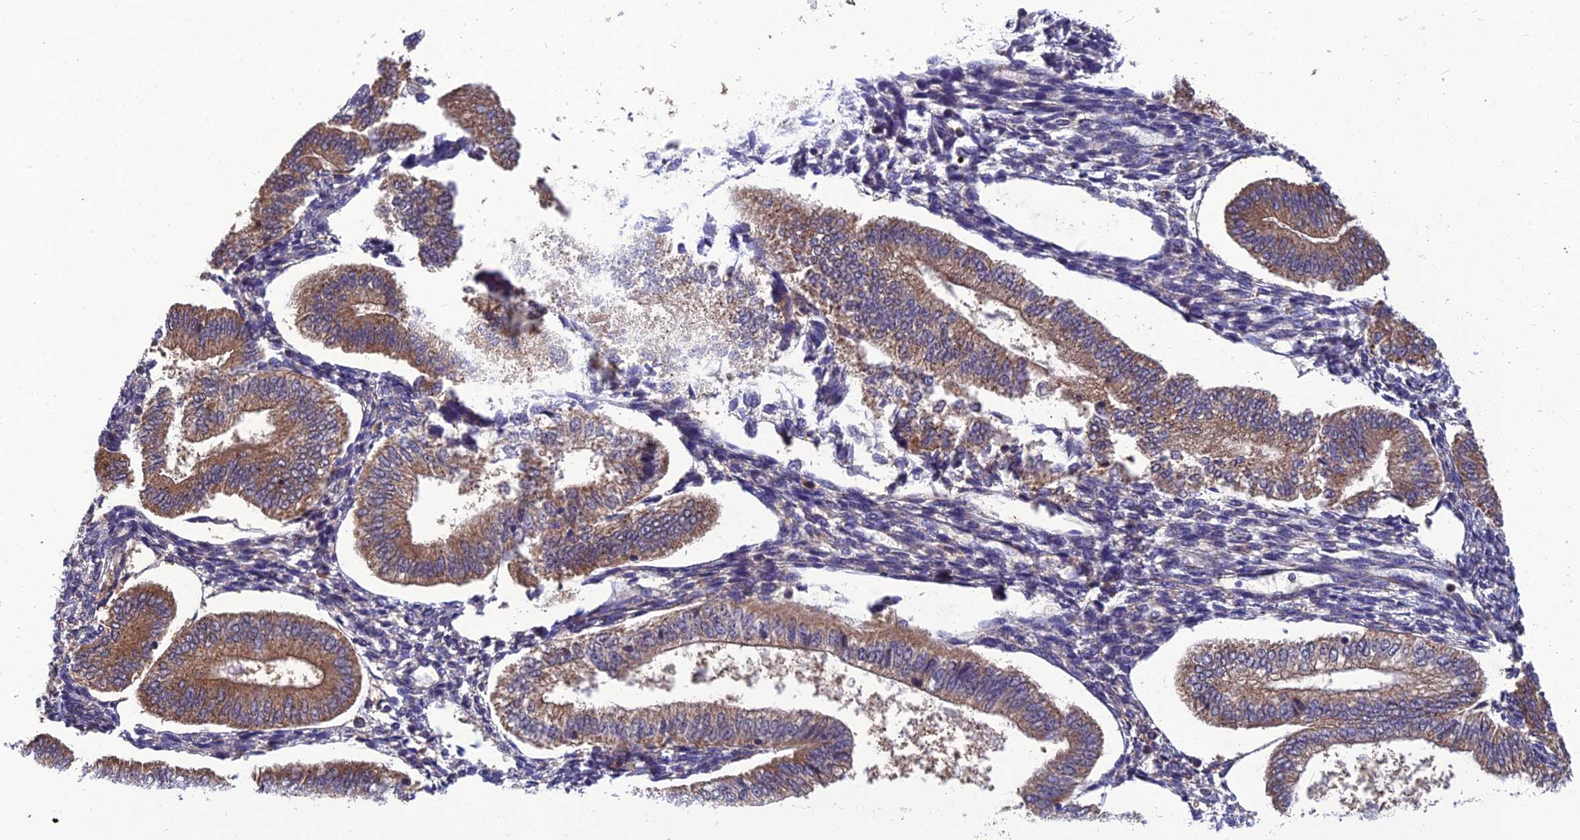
{"staining": {"intensity": "weak", "quantity": "<25%", "location": "cytoplasmic/membranous"}, "tissue": "endometrium", "cell_type": "Cells in endometrial stroma", "image_type": "normal", "snomed": [{"axis": "morphology", "description": "Normal tissue, NOS"}, {"axis": "topography", "description": "Endometrium"}], "caption": "An image of endometrium stained for a protein demonstrates no brown staining in cells in endometrial stroma. Brightfield microscopy of immunohistochemistry (IHC) stained with DAB (brown) and hematoxylin (blue), captured at high magnification.", "gene": "UMAD1", "patient": {"sex": "female", "age": 34}}